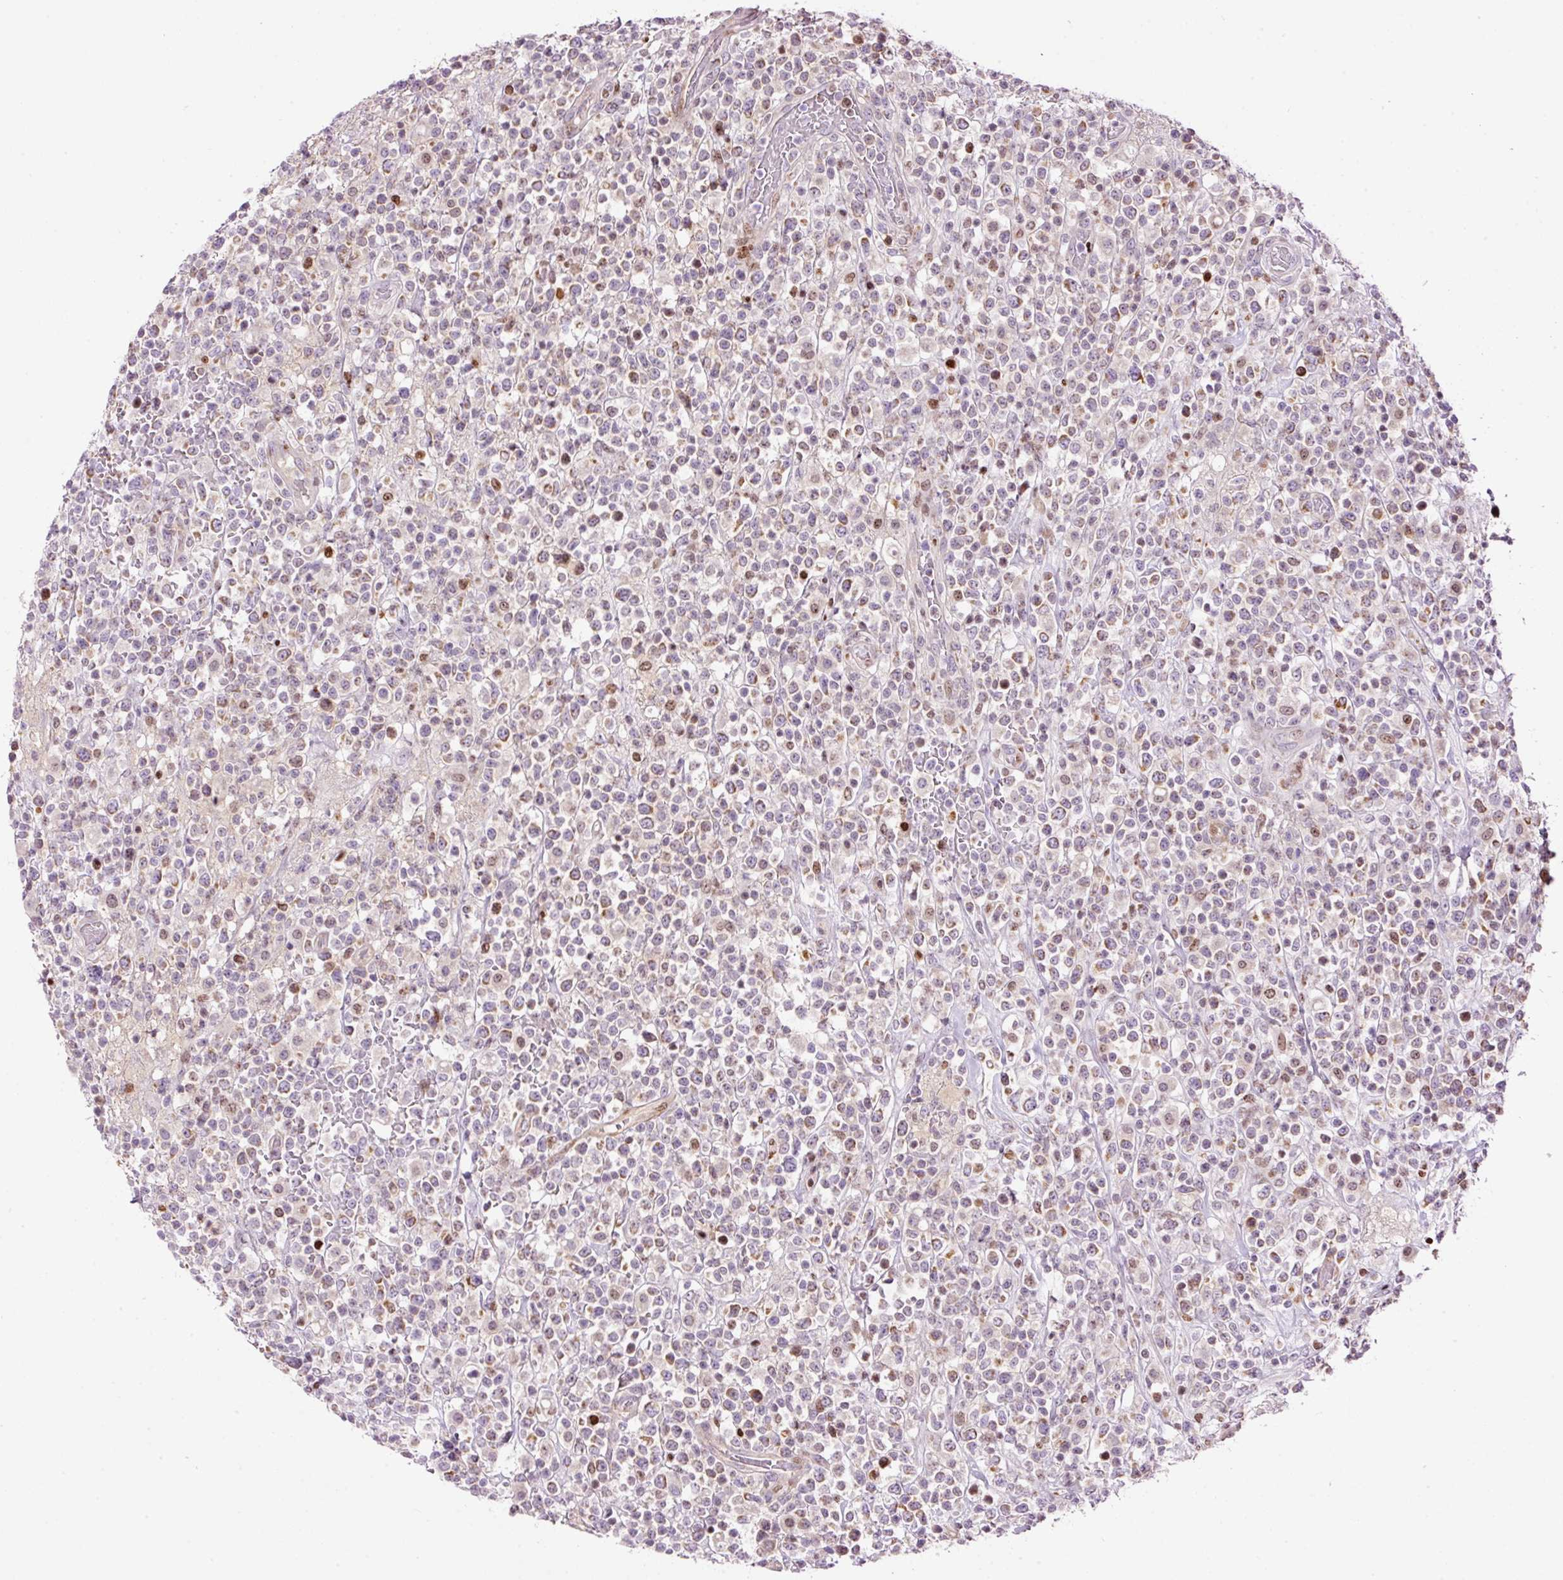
{"staining": {"intensity": "moderate", "quantity": "25%-75%", "location": "cytoplasmic/membranous"}, "tissue": "lymphoma", "cell_type": "Tumor cells", "image_type": "cancer", "snomed": [{"axis": "morphology", "description": "Malignant lymphoma, non-Hodgkin's type, High grade"}, {"axis": "topography", "description": "Colon"}], "caption": "A brown stain shows moderate cytoplasmic/membranous positivity of a protein in human malignant lymphoma, non-Hodgkin's type (high-grade) tumor cells. The staining was performed using DAB to visualize the protein expression in brown, while the nuclei were stained in blue with hematoxylin (Magnification: 20x).", "gene": "TMEM8B", "patient": {"sex": "female", "age": 53}}